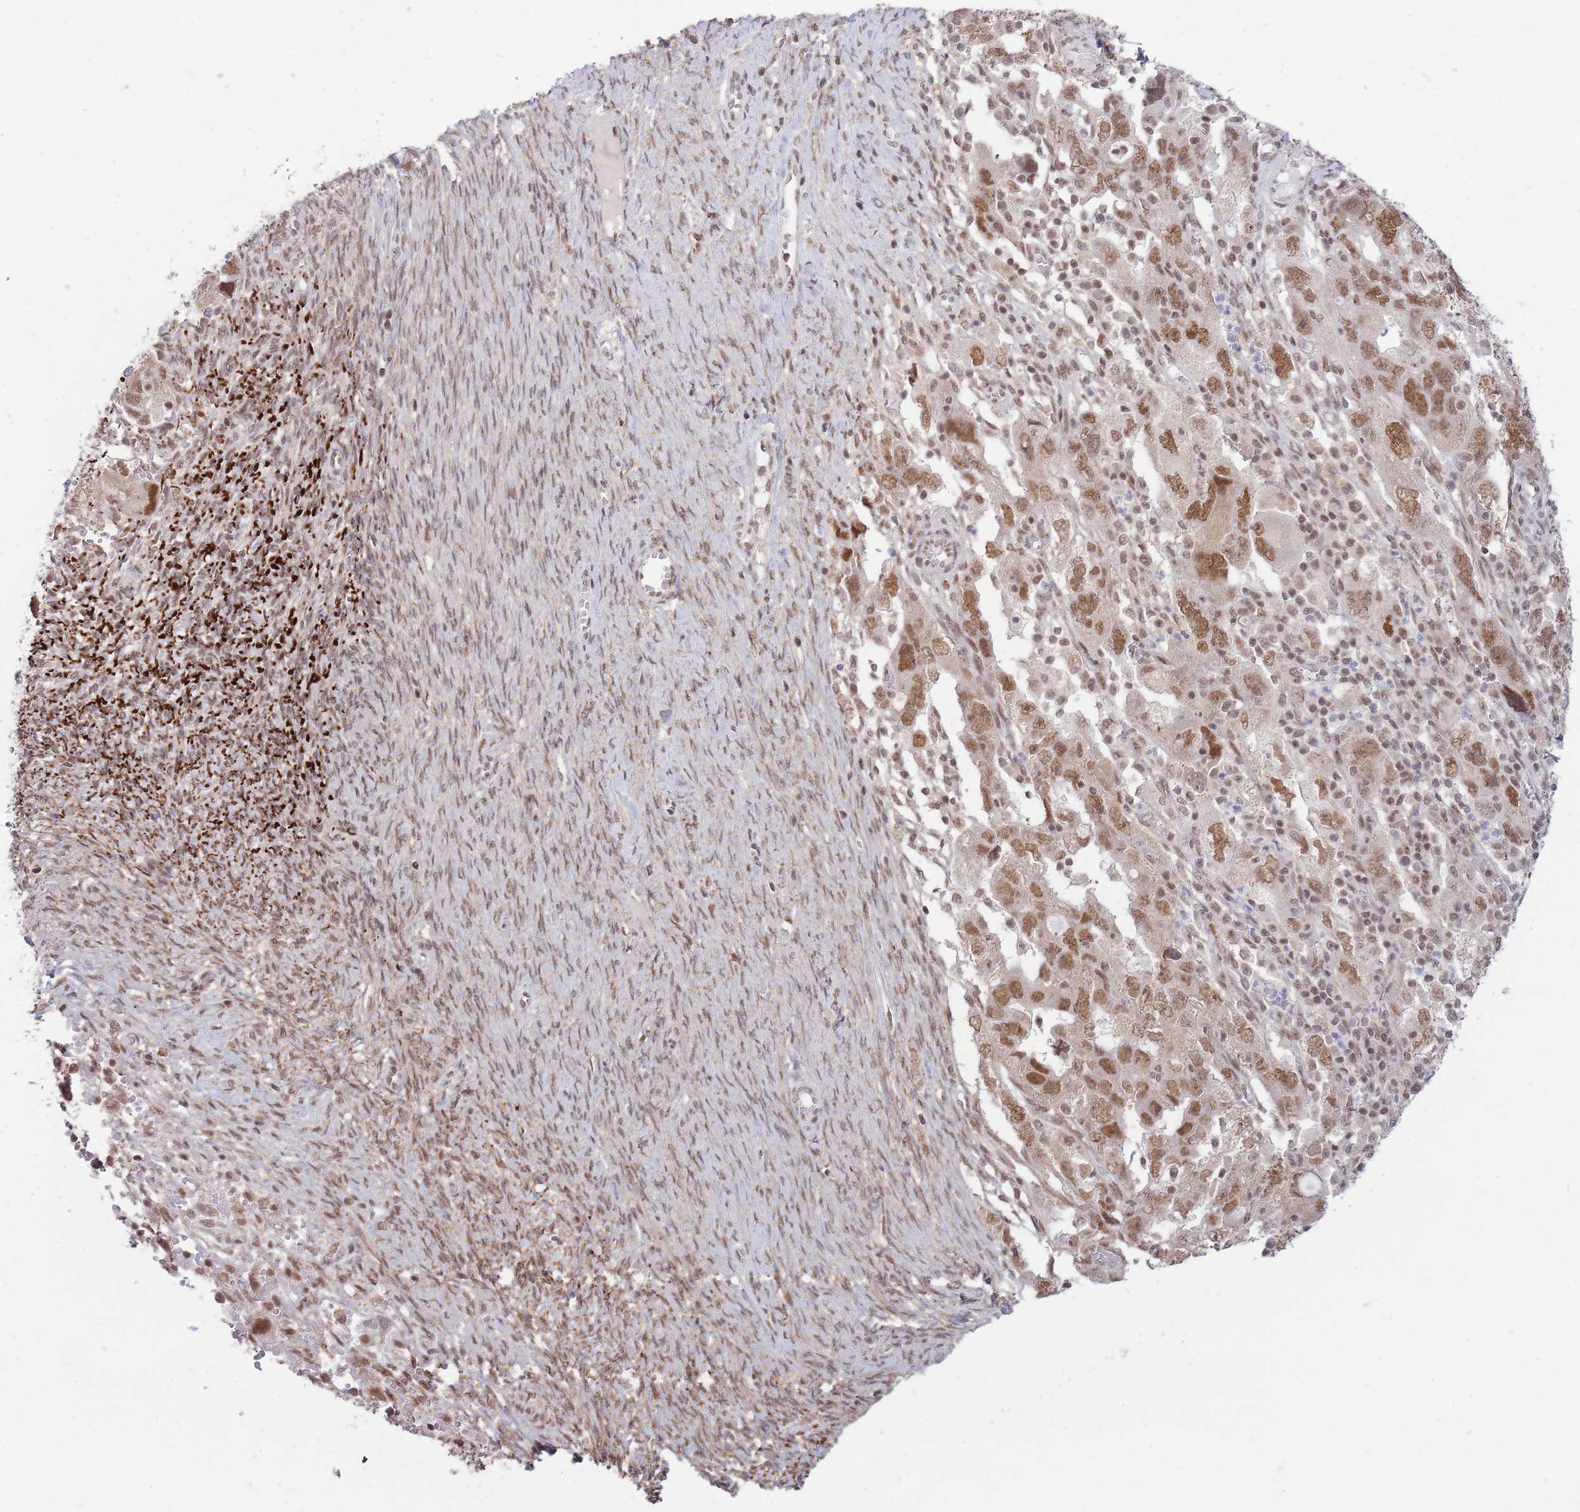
{"staining": {"intensity": "moderate", "quantity": ">75%", "location": "nuclear"}, "tissue": "ovarian cancer", "cell_type": "Tumor cells", "image_type": "cancer", "snomed": [{"axis": "morphology", "description": "Carcinoma, NOS"}, {"axis": "morphology", "description": "Cystadenocarcinoma, serous, NOS"}, {"axis": "topography", "description": "Ovary"}], "caption": "Ovarian cancer was stained to show a protein in brown. There is medium levels of moderate nuclear positivity in about >75% of tumor cells.", "gene": "CARD8", "patient": {"sex": "female", "age": 69}}